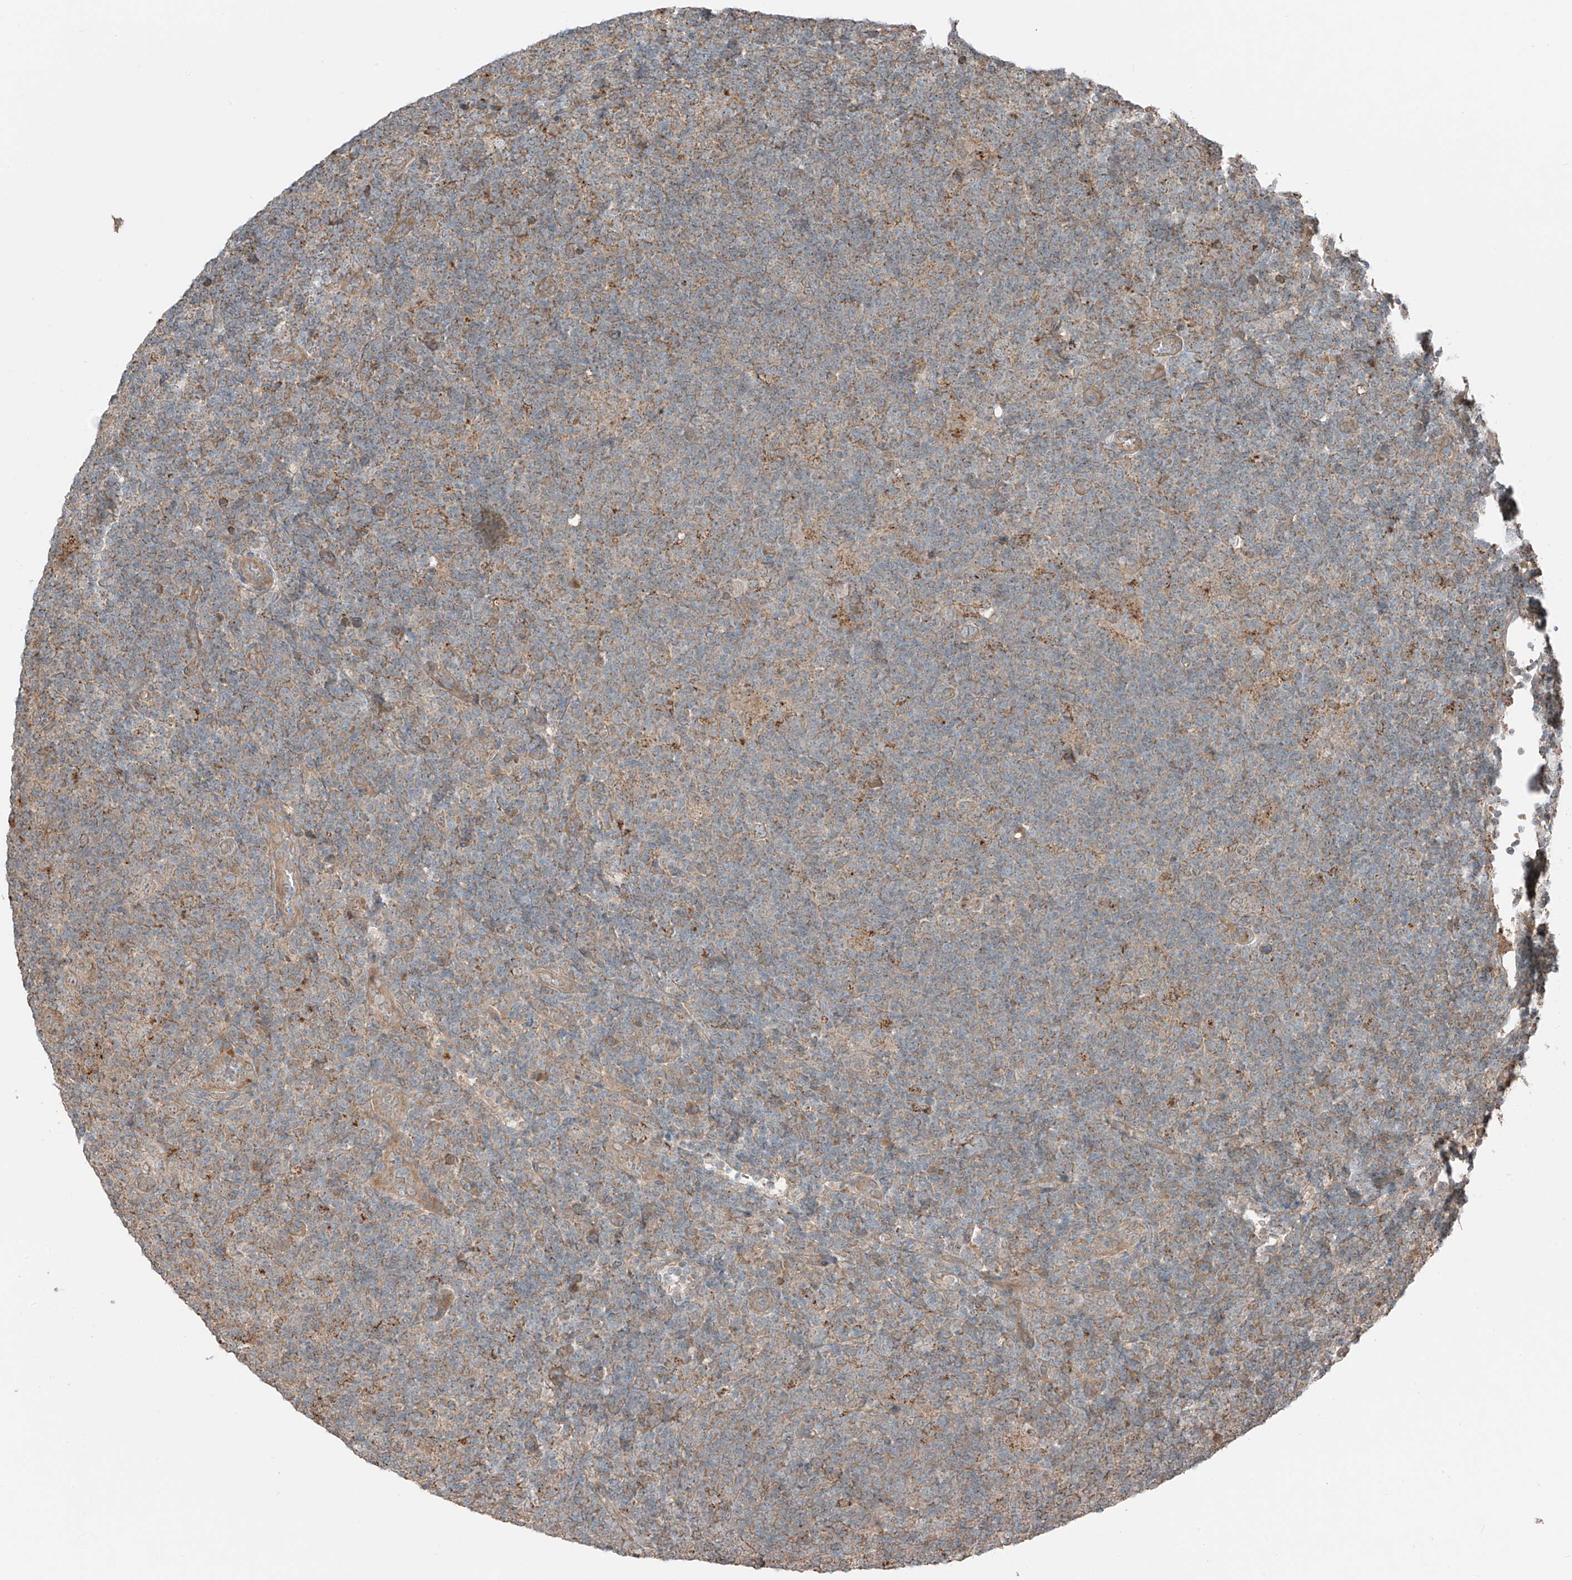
{"staining": {"intensity": "weak", "quantity": ">75%", "location": "cytoplasmic/membranous"}, "tissue": "lymphoma", "cell_type": "Tumor cells", "image_type": "cancer", "snomed": [{"axis": "morphology", "description": "Hodgkin's disease, NOS"}, {"axis": "topography", "description": "Lymph node"}], "caption": "A micrograph of Hodgkin's disease stained for a protein shows weak cytoplasmic/membranous brown staining in tumor cells.", "gene": "CEP162", "patient": {"sex": "female", "age": 57}}